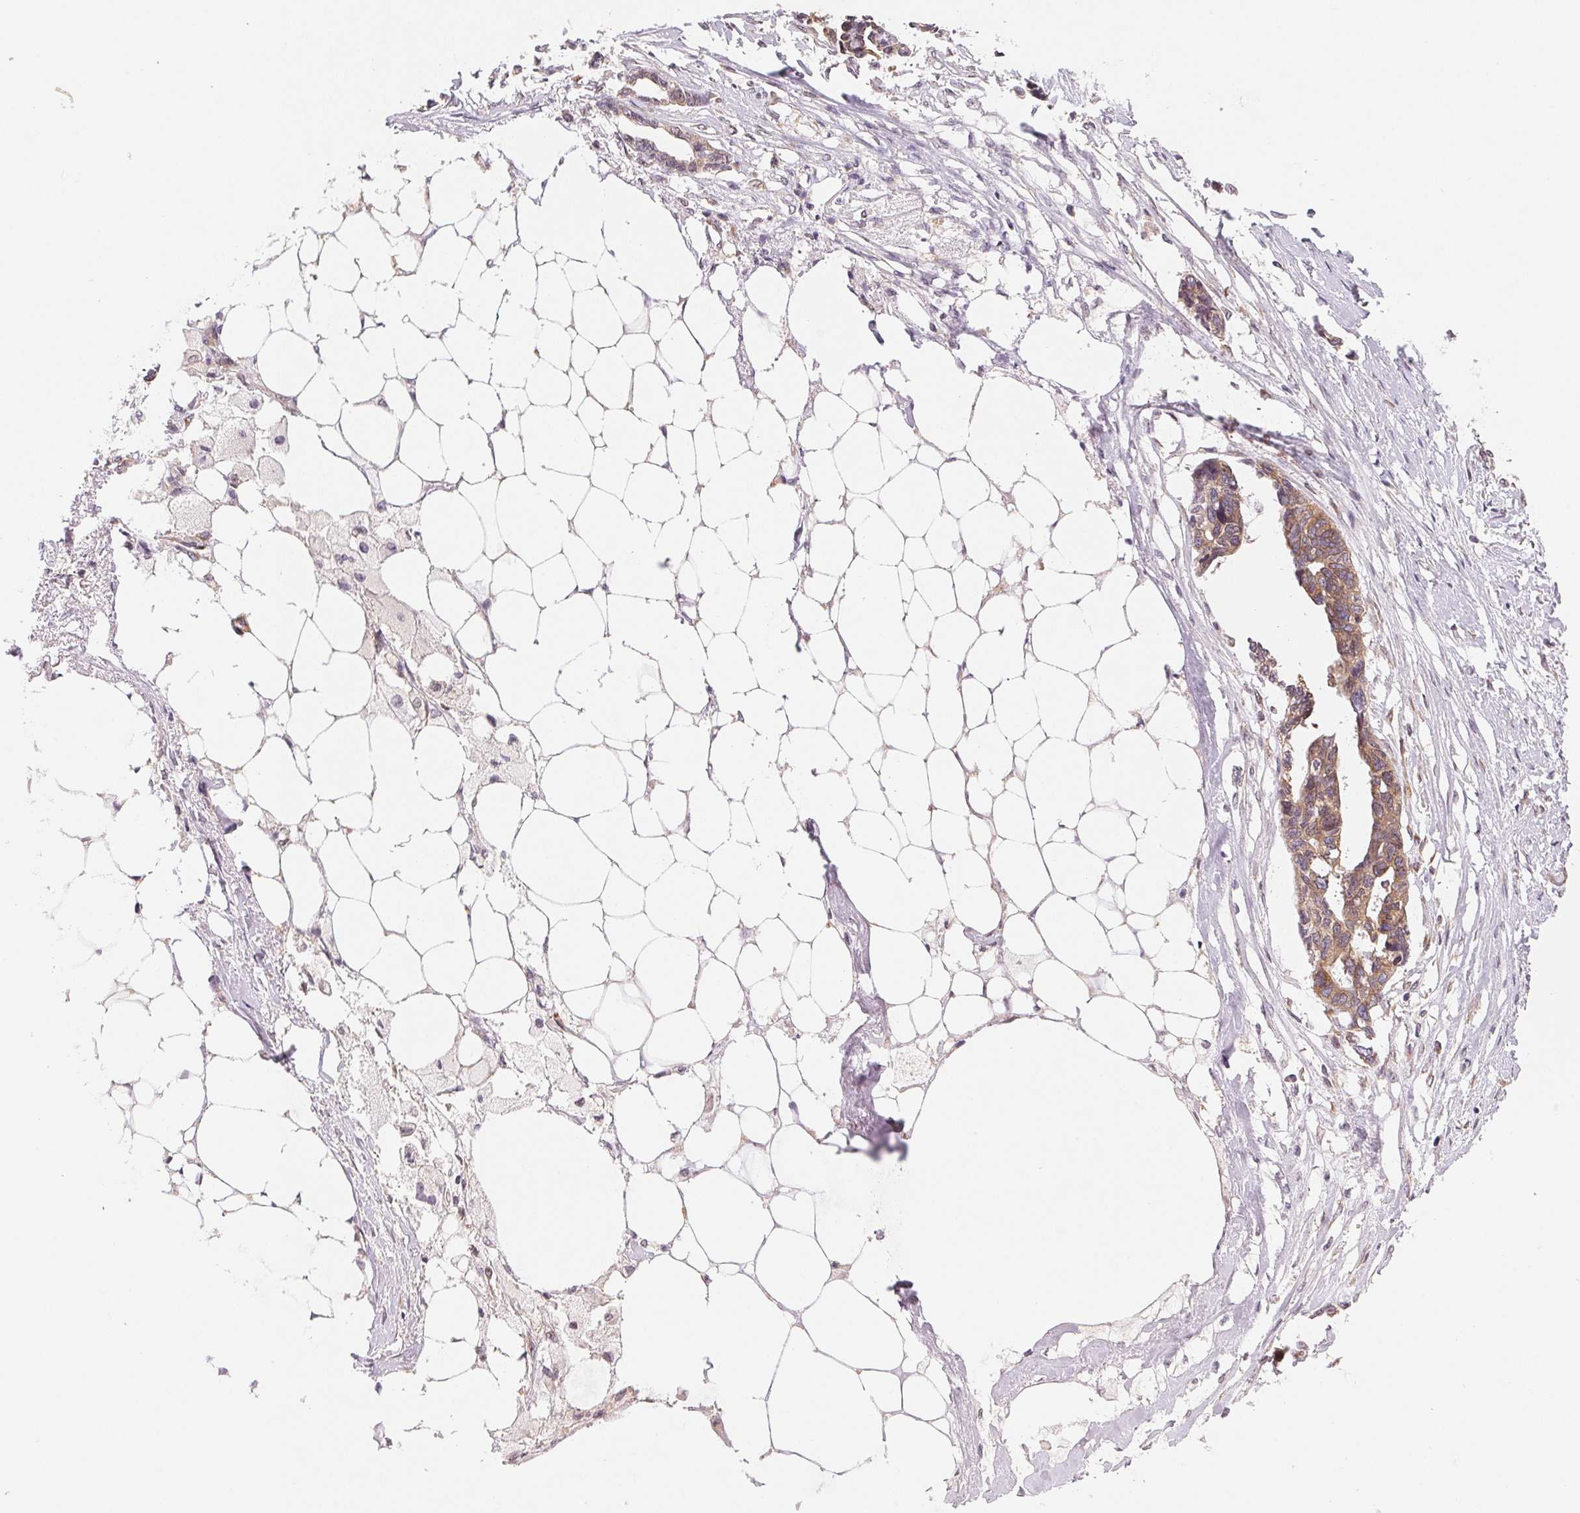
{"staining": {"intensity": "moderate", "quantity": ">75%", "location": "cytoplasmic/membranous"}, "tissue": "ovarian cancer", "cell_type": "Tumor cells", "image_type": "cancer", "snomed": [{"axis": "morphology", "description": "Cystadenocarcinoma, serous, NOS"}, {"axis": "topography", "description": "Ovary"}], "caption": "Immunohistochemical staining of human ovarian cancer reveals medium levels of moderate cytoplasmic/membranous expression in approximately >75% of tumor cells. The protein of interest is stained brown, and the nuclei are stained in blue (DAB IHC with brightfield microscopy, high magnification).", "gene": "EI24", "patient": {"sex": "female", "age": 69}}